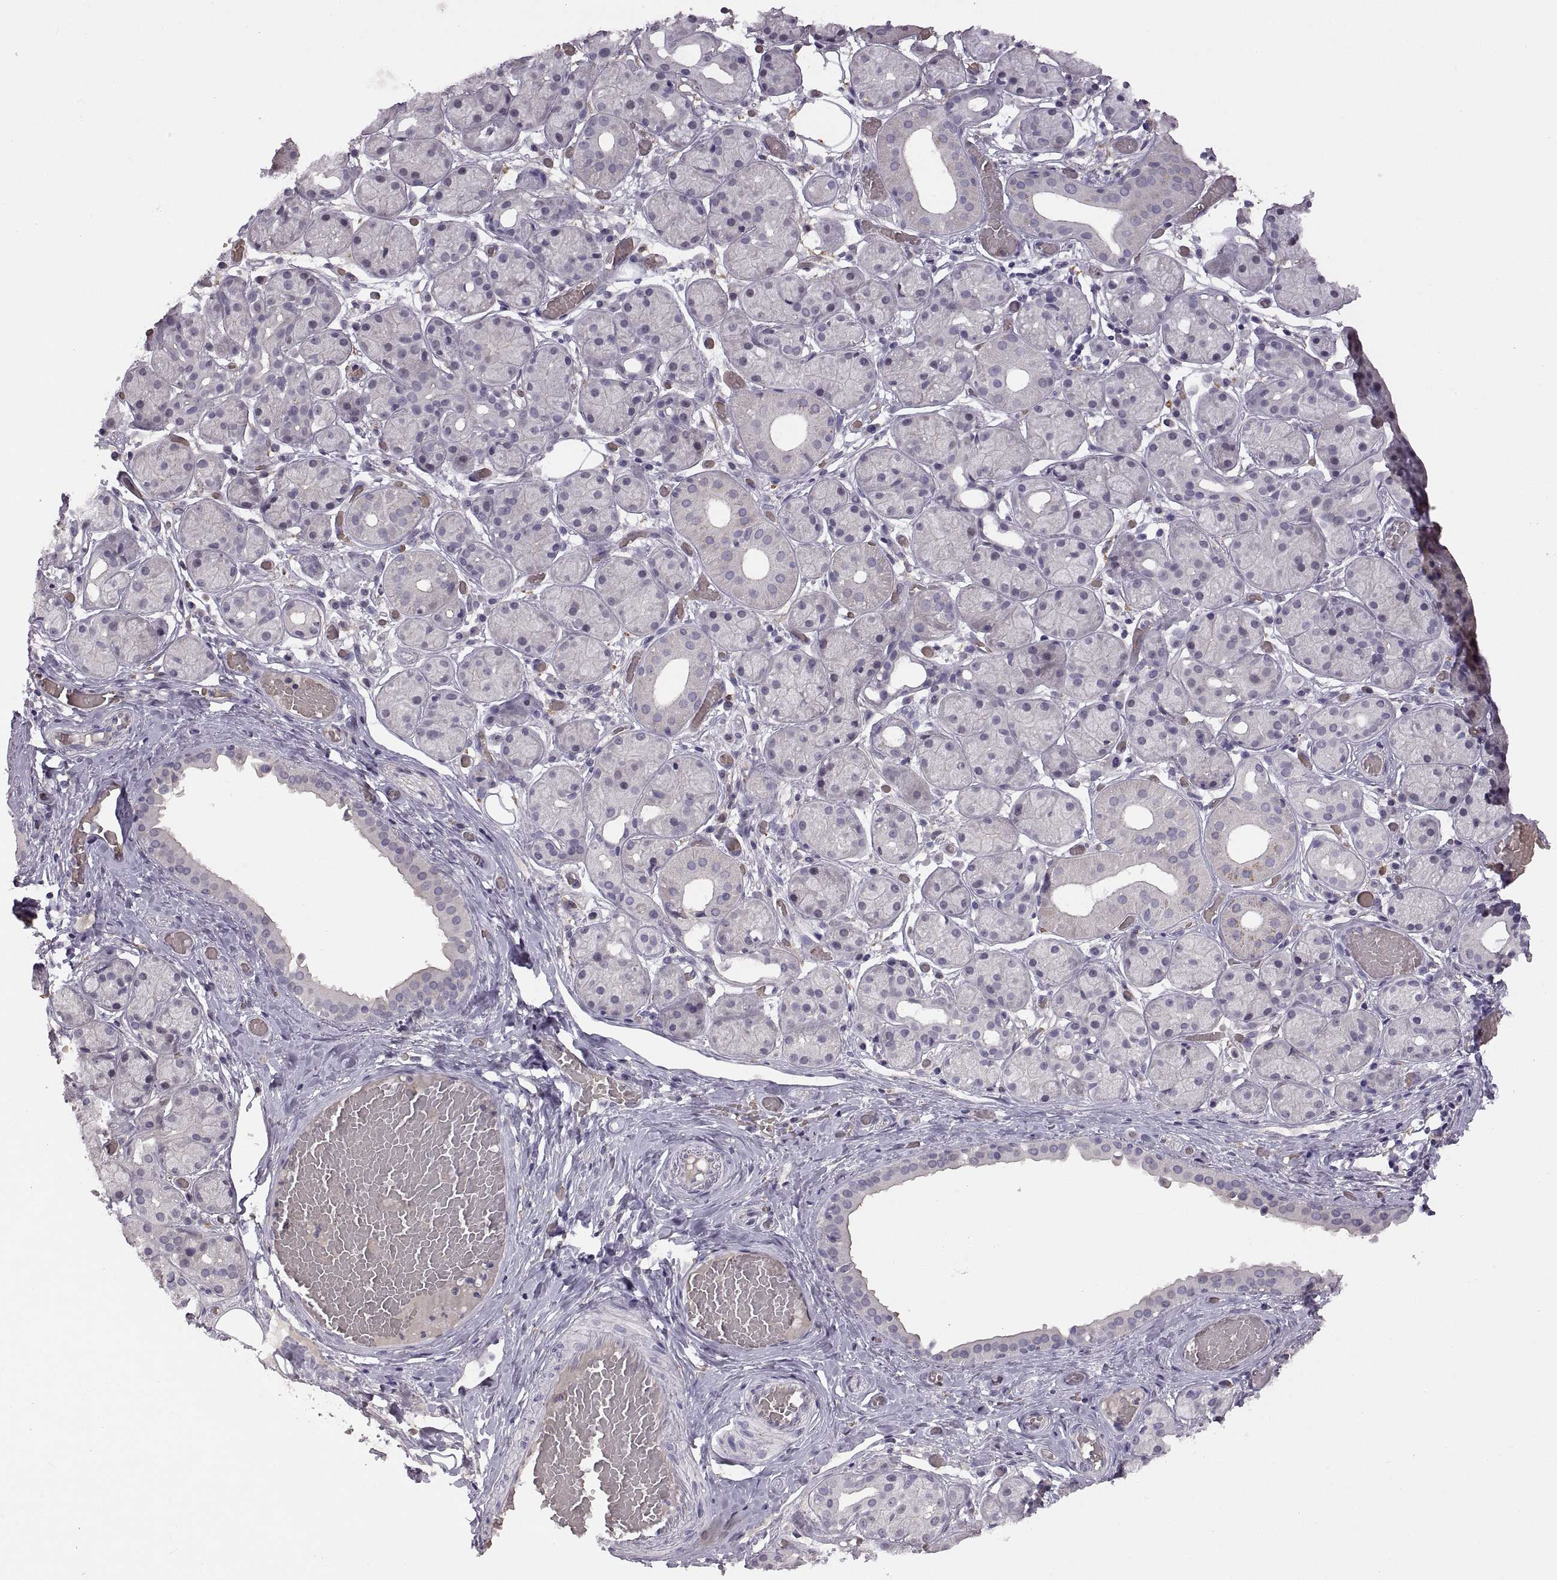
{"staining": {"intensity": "negative", "quantity": "none", "location": "none"}, "tissue": "salivary gland", "cell_type": "Glandular cells", "image_type": "normal", "snomed": [{"axis": "morphology", "description": "Normal tissue, NOS"}, {"axis": "topography", "description": "Salivary gland"}, {"axis": "topography", "description": "Peripheral nerve tissue"}], "caption": "There is no significant staining in glandular cells of salivary gland. (DAB immunohistochemistry (IHC) with hematoxylin counter stain).", "gene": "MEIOC", "patient": {"sex": "male", "age": 71}}